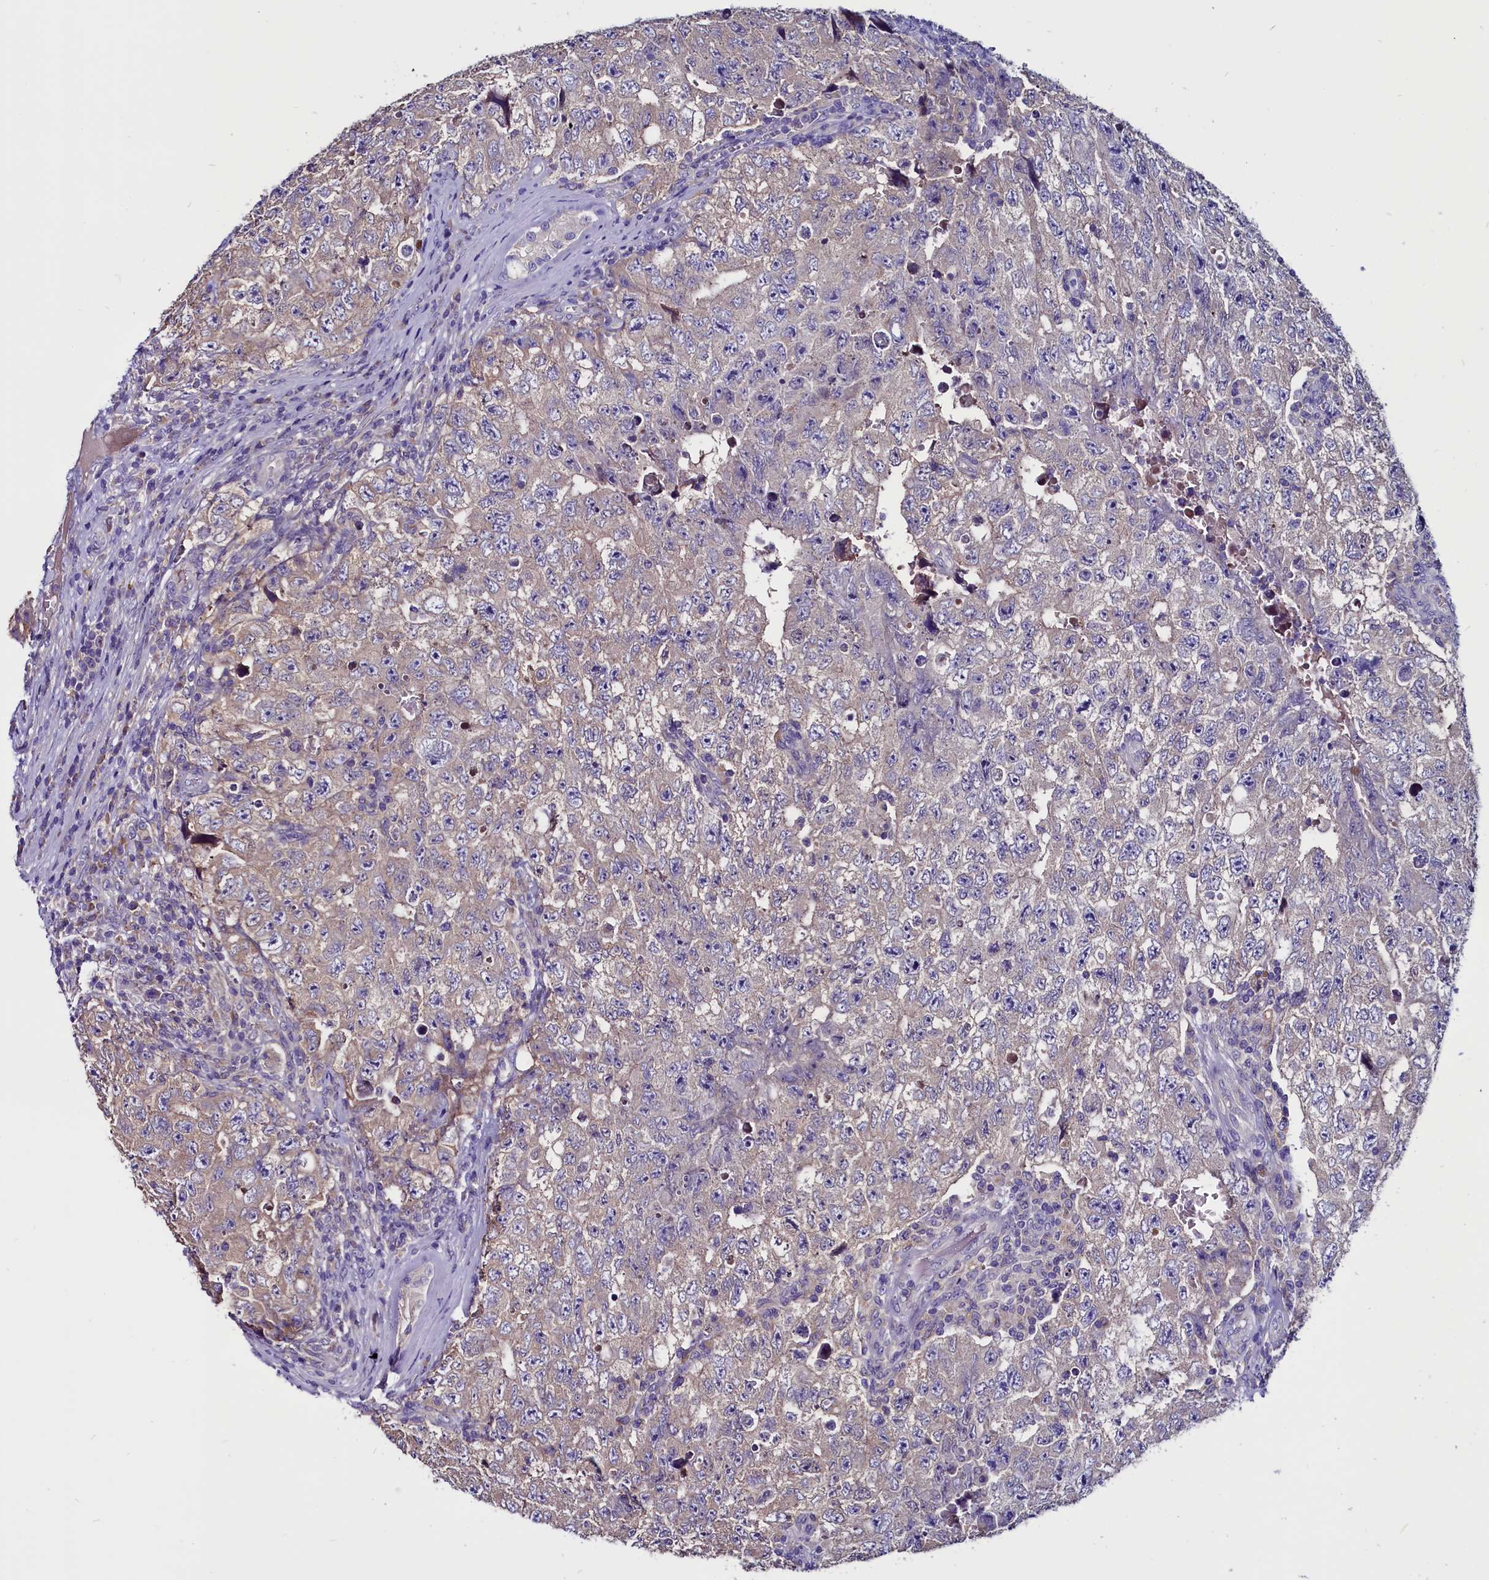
{"staining": {"intensity": "negative", "quantity": "none", "location": "none"}, "tissue": "testis cancer", "cell_type": "Tumor cells", "image_type": "cancer", "snomed": [{"axis": "morphology", "description": "Carcinoma, Embryonal, NOS"}, {"axis": "topography", "description": "Testis"}], "caption": "This is an IHC micrograph of human embryonal carcinoma (testis). There is no positivity in tumor cells.", "gene": "CCBE1", "patient": {"sex": "male", "age": 17}}